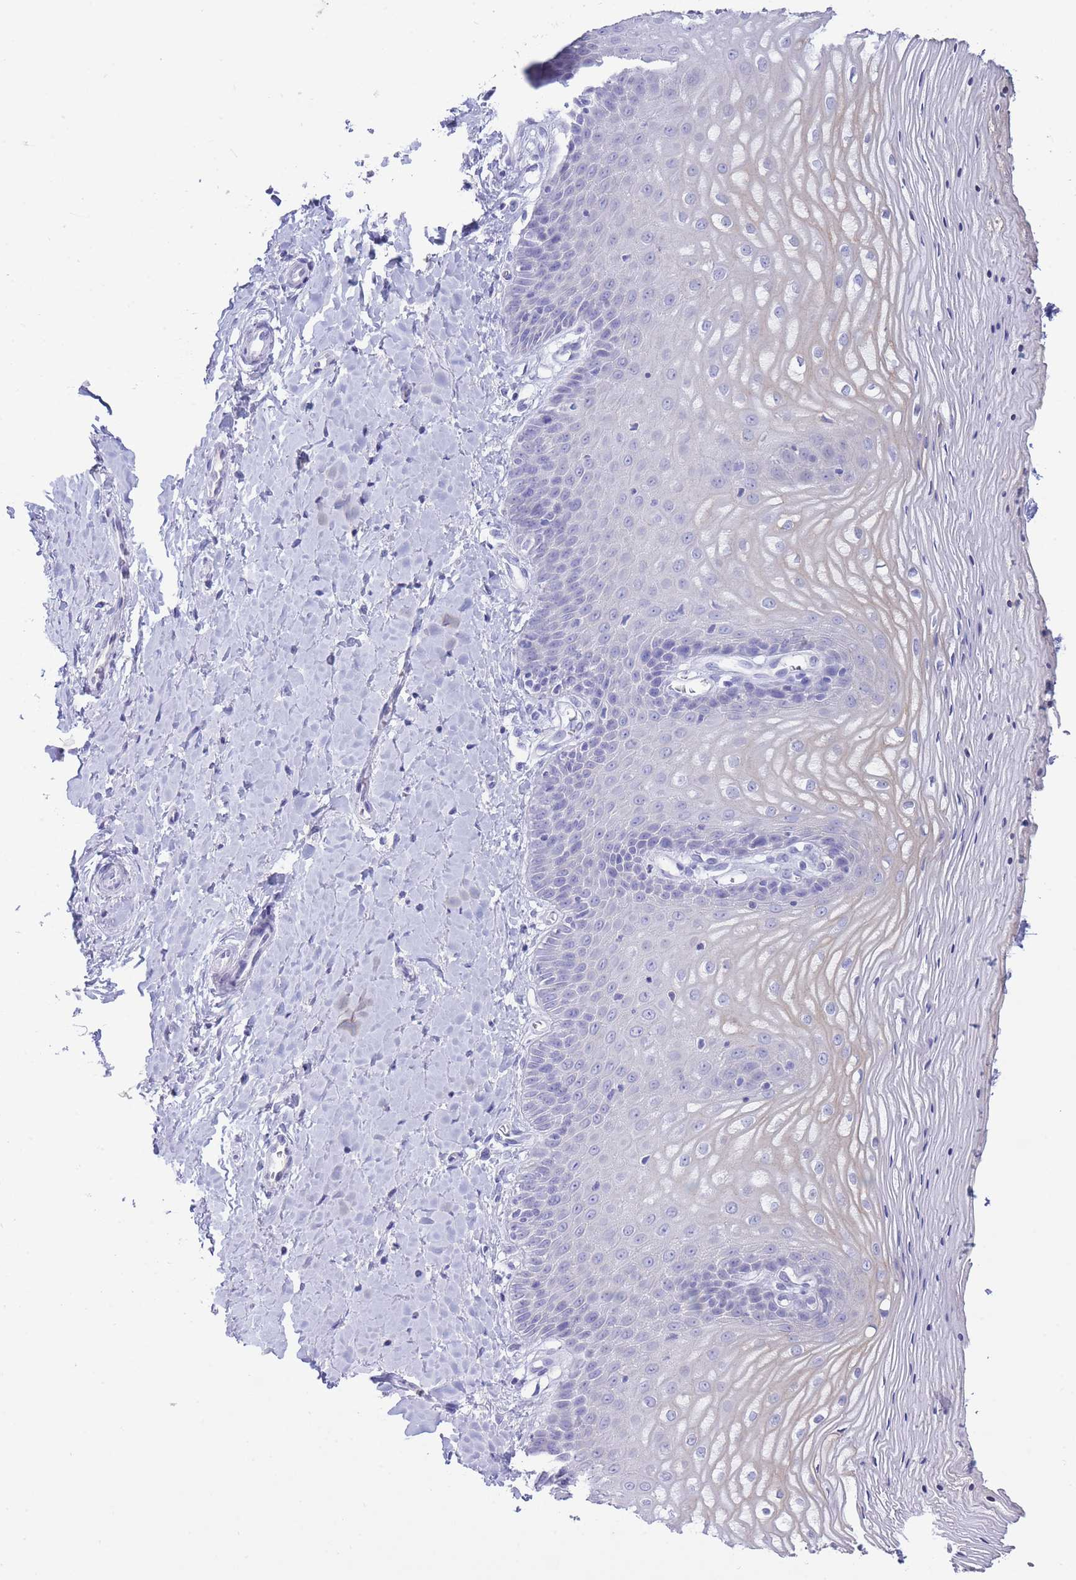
{"staining": {"intensity": "negative", "quantity": "none", "location": "none"}, "tissue": "vagina", "cell_type": "Squamous epithelial cells", "image_type": "normal", "snomed": [{"axis": "morphology", "description": "Normal tissue, NOS"}, {"axis": "topography", "description": "Vagina"}], "caption": "Protein analysis of normal vagina shows no significant expression in squamous epithelial cells.", "gene": "ASAP3", "patient": {"sex": "female", "age": 65}}